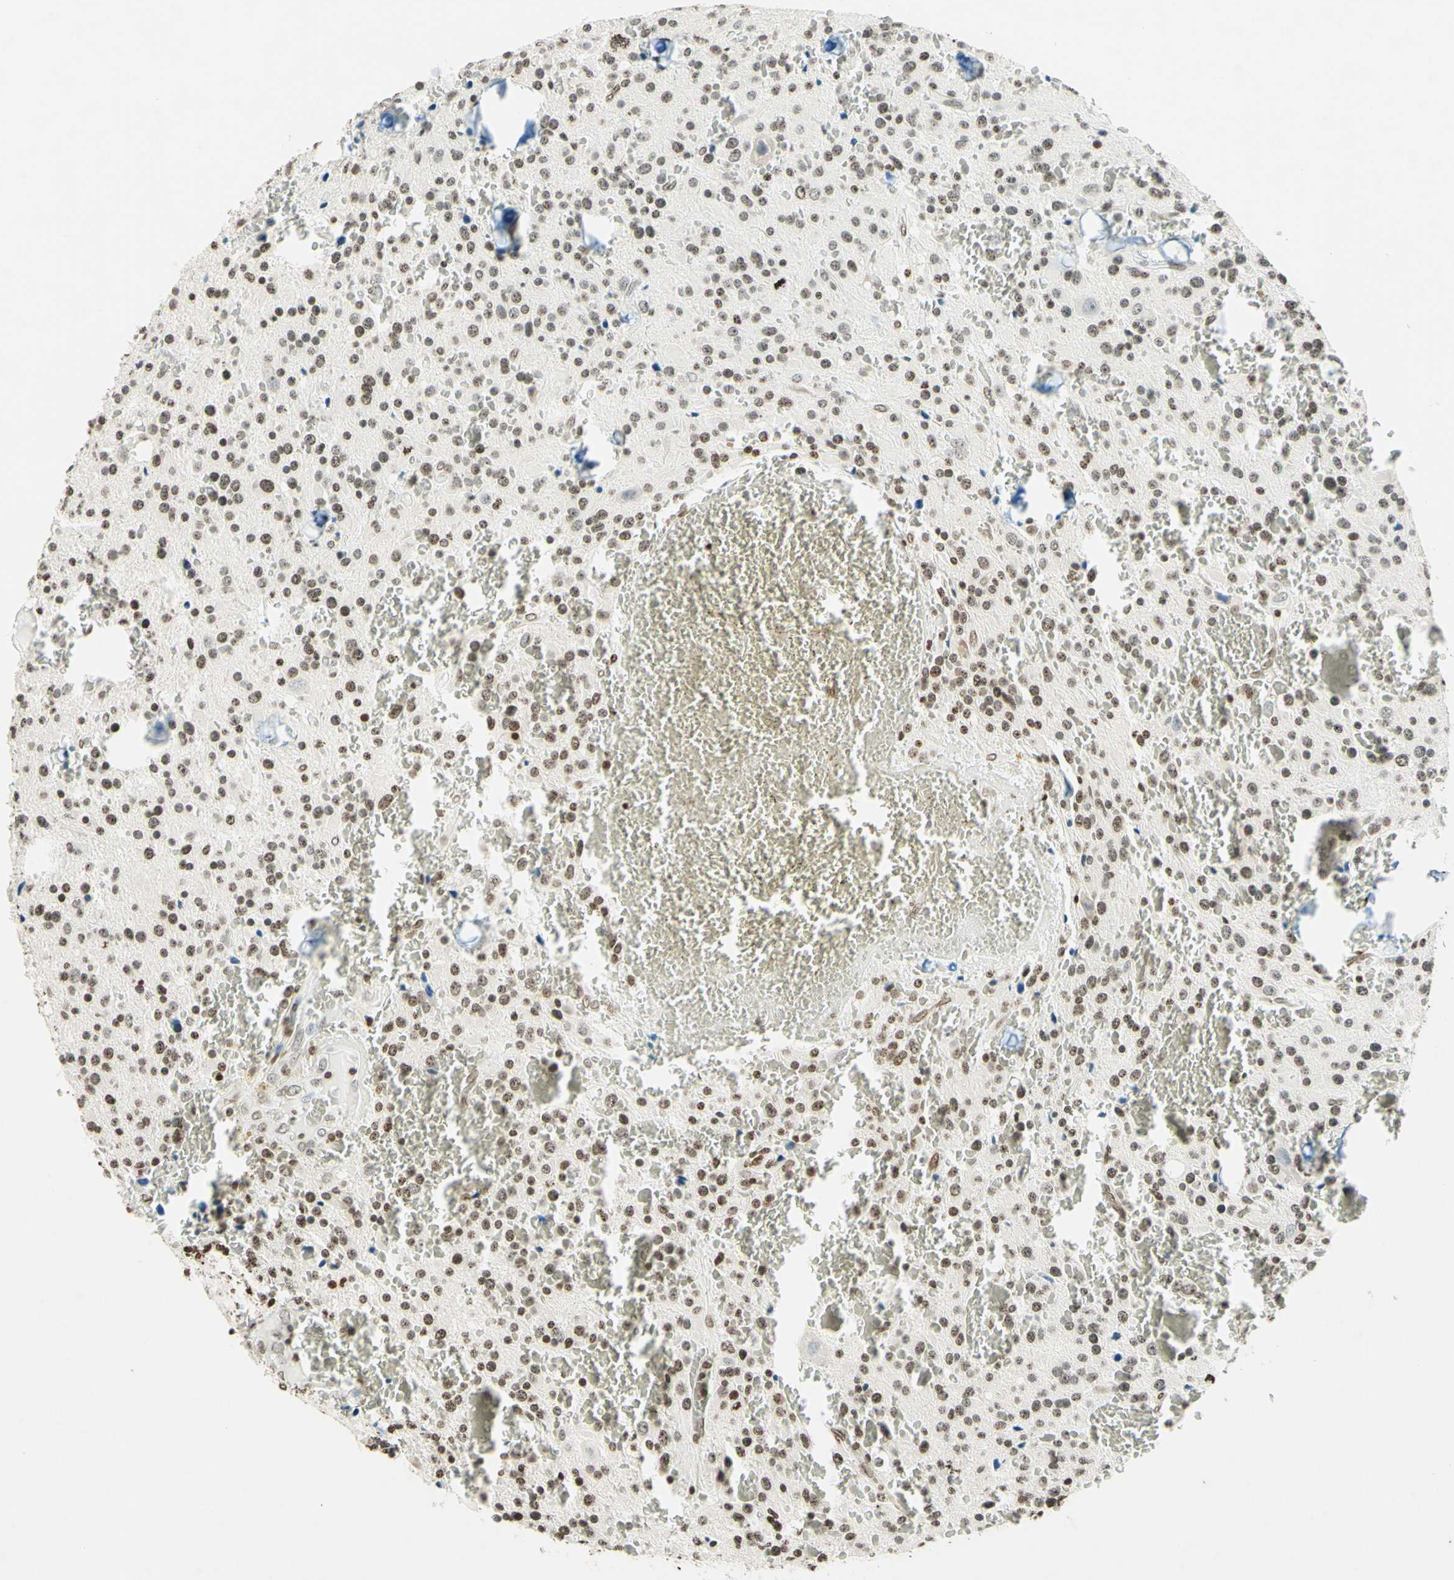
{"staining": {"intensity": "moderate", "quantity": "25%-75%", "location": "nuclear"}, "tissue": "glioma", "cell_type": "Tumor cells", "image_type": "cancer", "snomed": [{"axis": "morphology", "description": "Glioma, malignant, Low grade"}, {"axis": "topography", "description": "Brain"}], "caption": "Moderate nuclear protein positivity is appreciated in approximately 25%-75% of tumor cells in malignant glioma (low-grade).", "gene": "MSH2", "patient": {"sex": "male", "age": 58}}